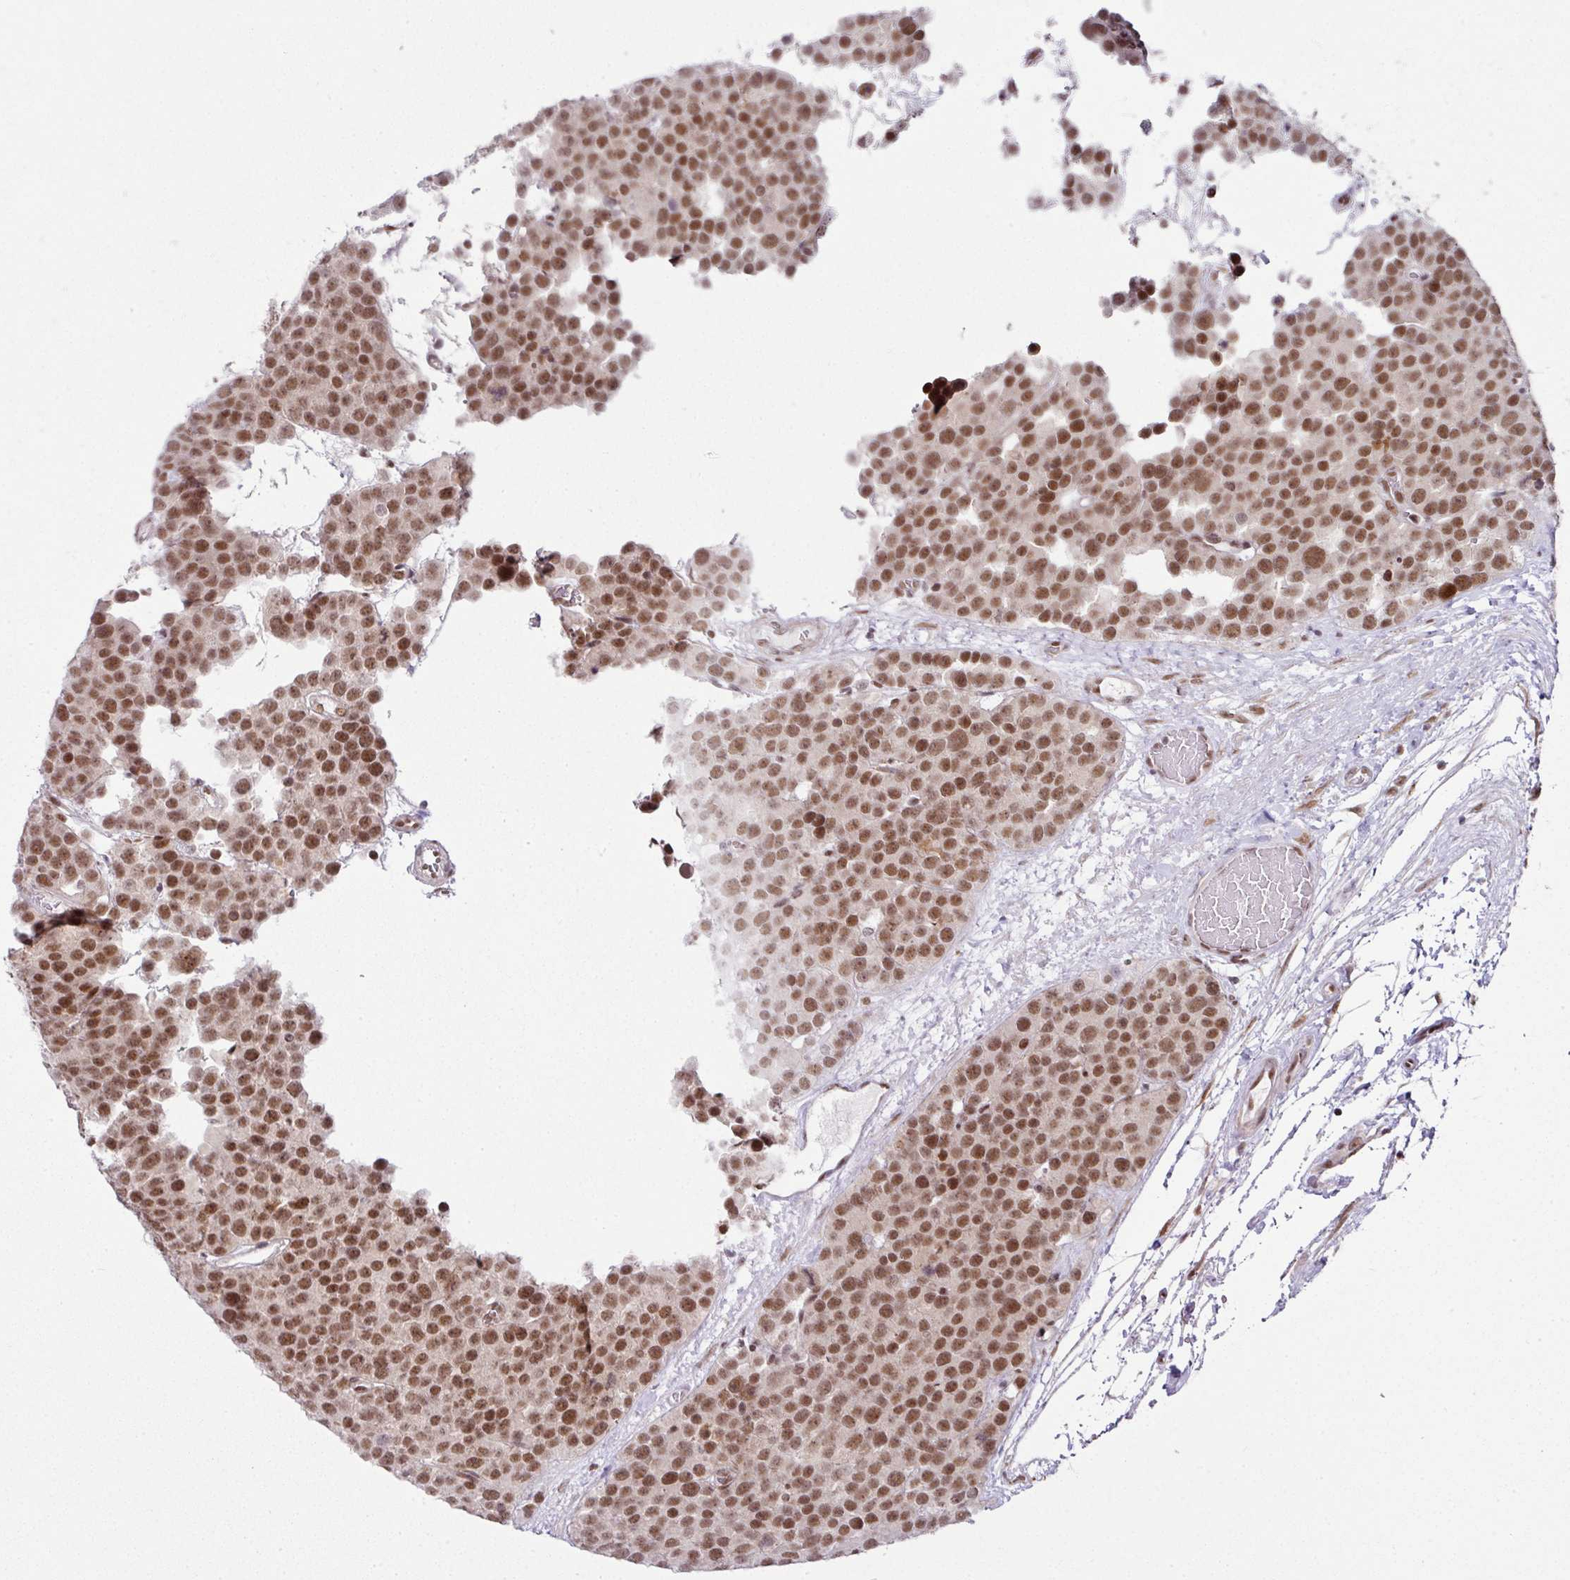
{"staining": {"intensity": "moderate", "quantity": ">75%", "location": "nuclear"}, "tissue": "testis cancer", "cell_type": "Tumor cells", "image_type": "cancer", "snomed": [{"axis": "morphology", "description": "Seminoma, NOS"}, {"axis": "topography", "description": "Testis"}], "caption": "Seminoma (testis) stained with immunohistochemistry exhibits moderate nuclear staining in approximately >75% of tumor cells. The staining is performed using DAB brown chromogen to label protein expression. The nuclei are counter-stained blue using hematoxylin.", "gene": "NFYA", "patient": {"sex": "male", "age": 71}}